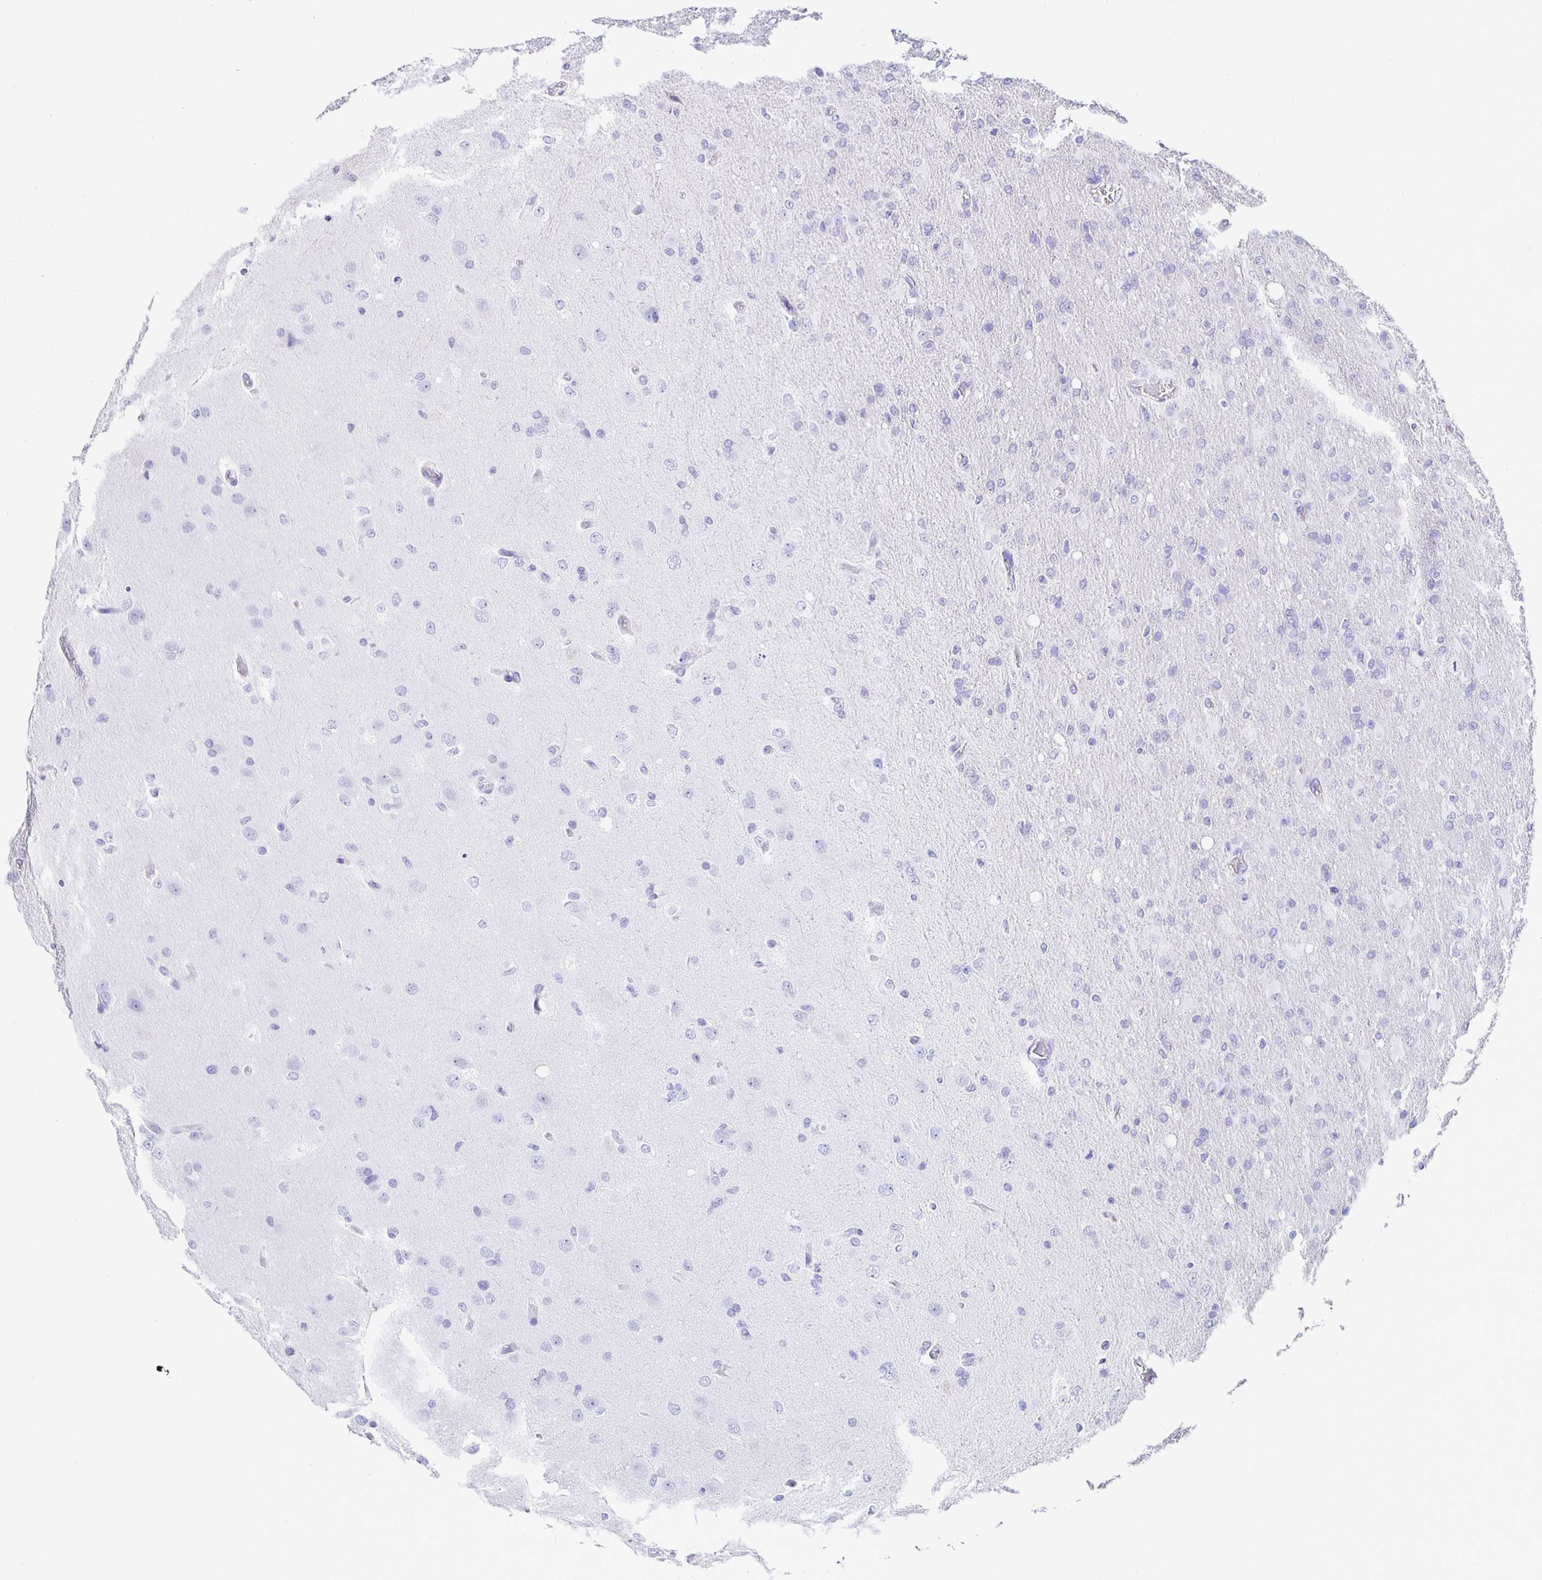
{"staining": {"intensity": "negative", "quantity": "none", "location": "none"}, "tissue": "glioma", "cell_type": "Tumor cells", "image_type": "cancer", "snomed": [{"axis": "morphology", "description": "Glioma, malignant, High grade"}, {"axis": "topography", "description": "Brain"}], "caption": "Glioma was stained to show a protein in brown. There is no significant positivity in tumor cells.", "gene": "UMOD", "patient": {"sex": "male", "age": 53}}